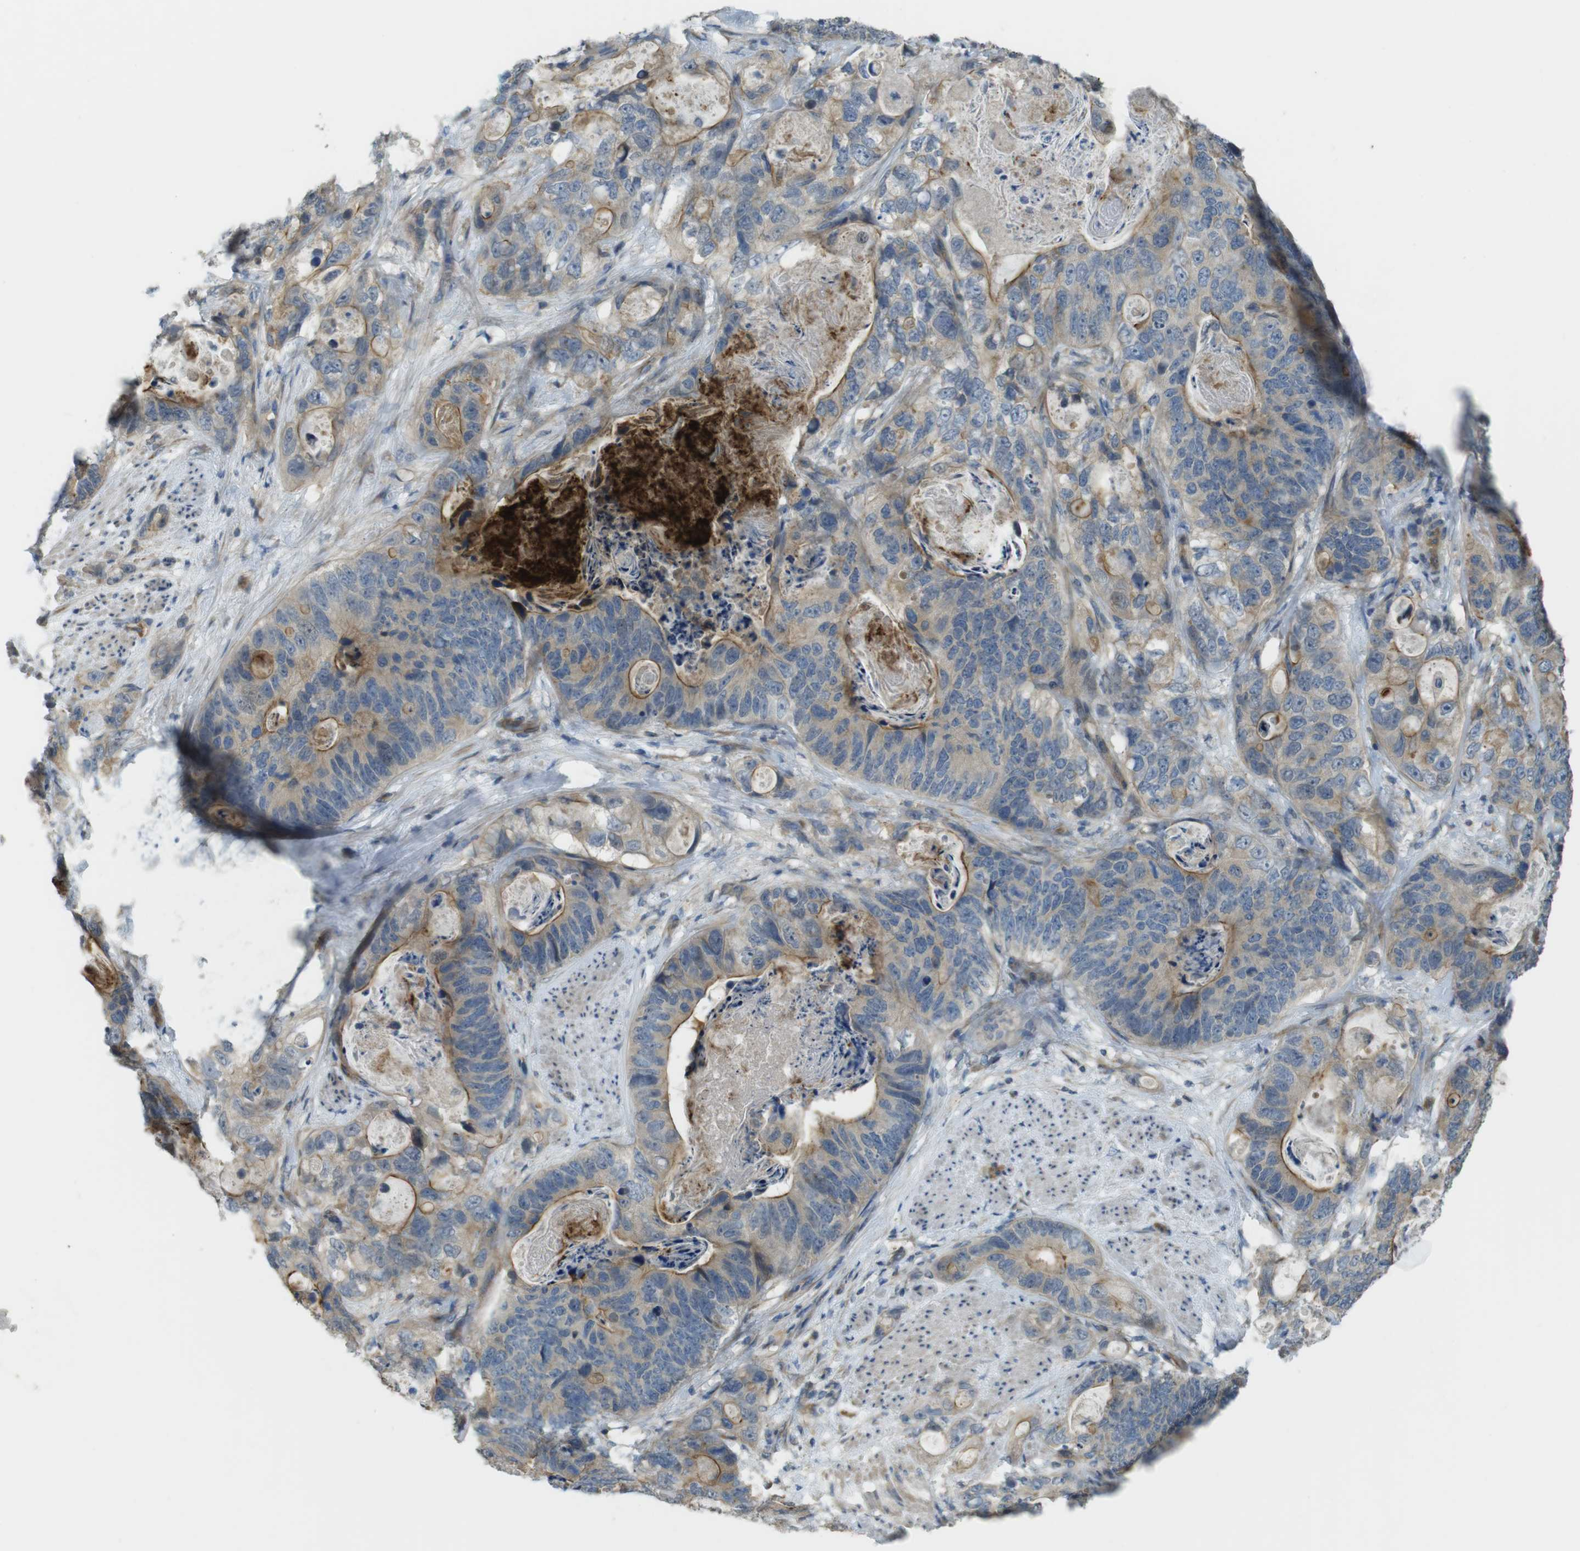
{"staining": {"intensity": "weak", "quantity": "25%-75%", "location": "cytoplasmic/membranous"}, "tissue": "stomach cancer", "cell_type": "Tumor cells", "image_type": "cancer", "snomed": [{"axis": "morphology", "description": "Adenocarcinoma, NOS"}, {"axis": "topography", "description": "Stomach"}], "caption": "Immunohistochemistry photomicrograph of adenocarcinoma (stomach) stained for a protein (brown), which shows low levels of weak cytoplasmic/membranous staining in approximately 25%-75% of tumor cells.", "gene": "ABHD15", "patient": {"sex": "female", "age": 89}}